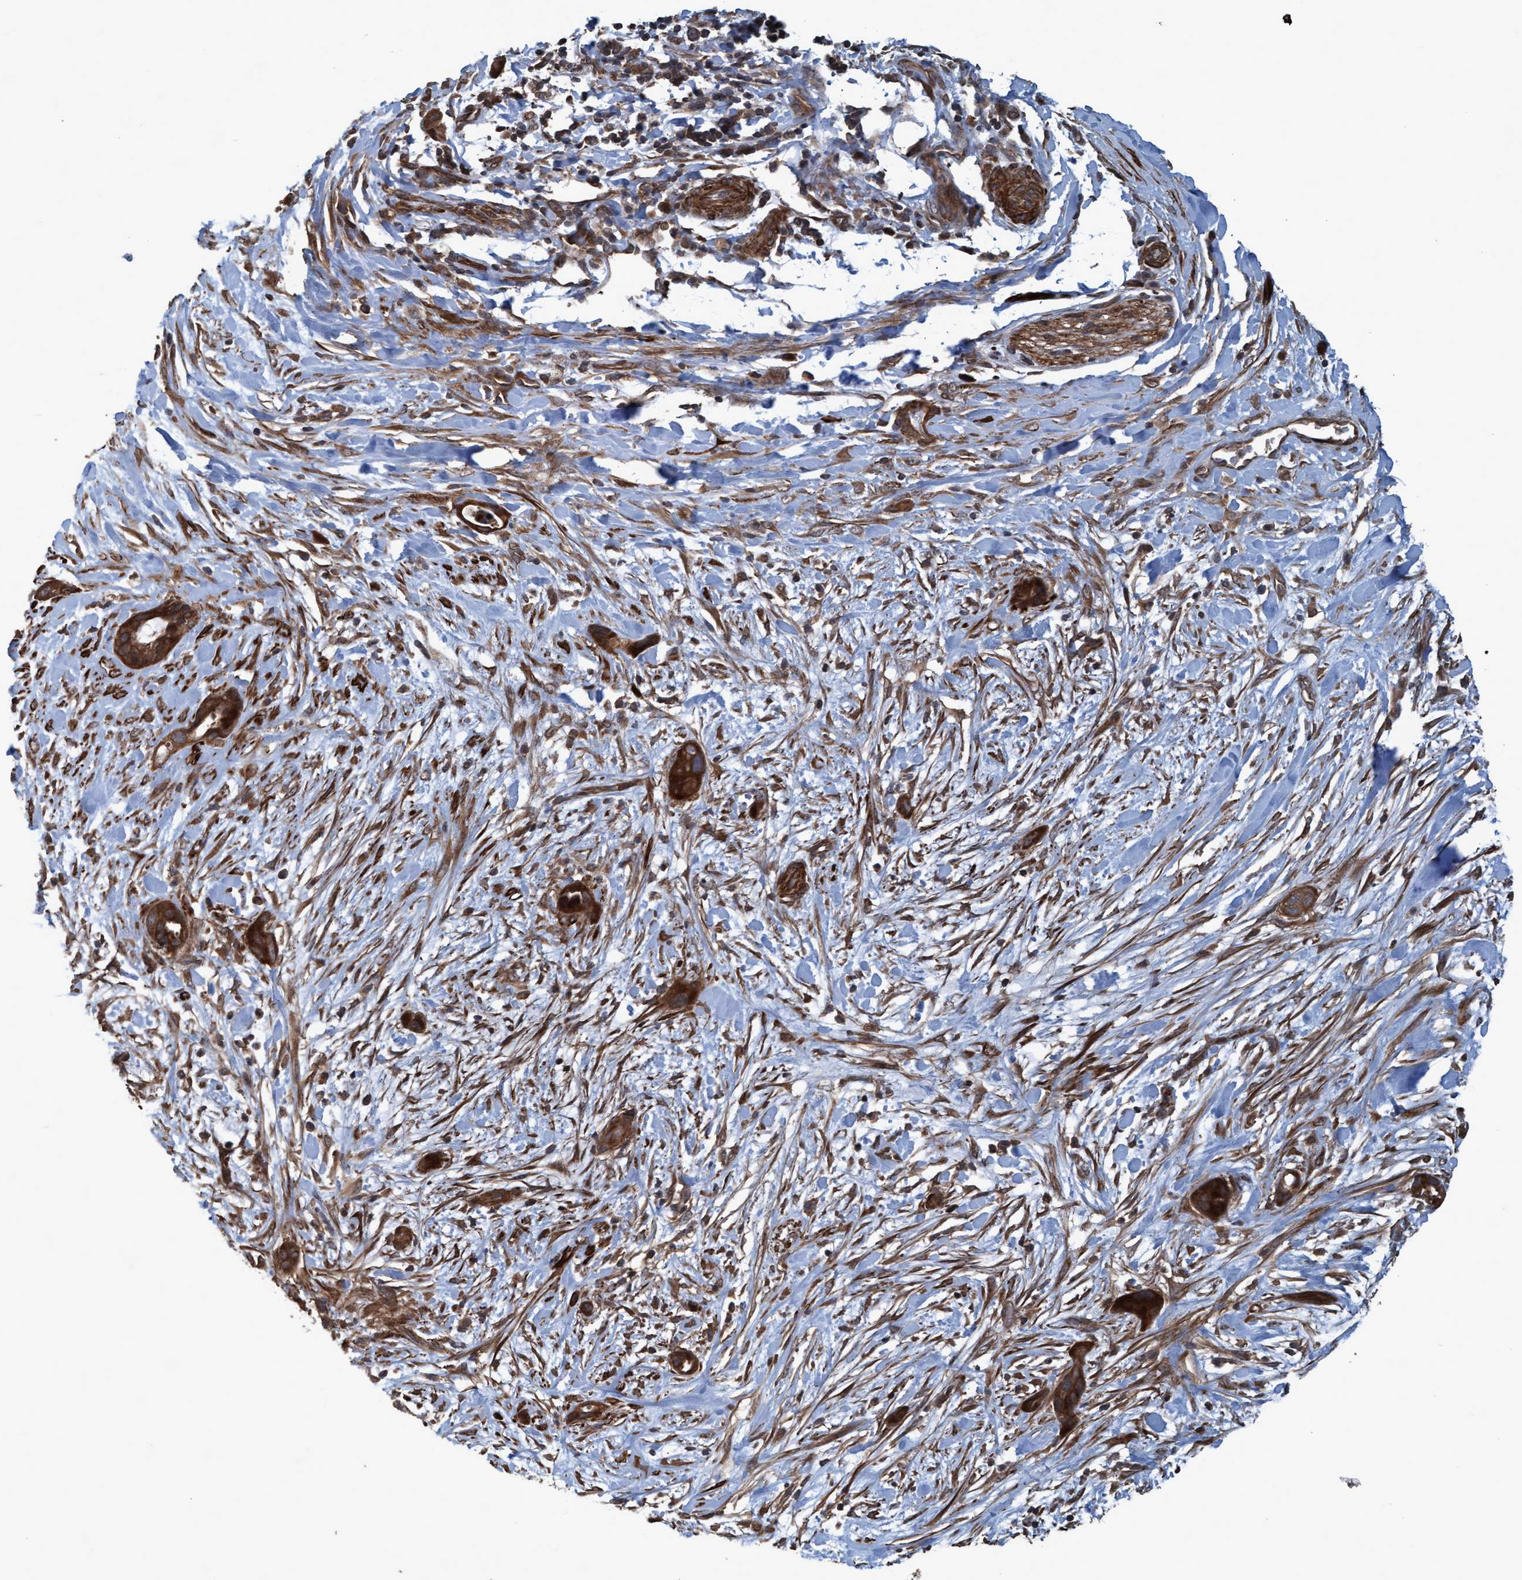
{"staining": {"intensity": "strong", "quantity": ">75%", "location": "cytoplasmic/membranous"}, "tissue": "pancreatic cancer", "cell_type": "Tumor cells", "image_type": "cancer", "snomed": [{"axis": "morphology", "description": "Adenocarcinoma, NOS"}, {"axis": "topography", "description": "Pancreas"}], "caption": "Tumor cells demonstrate strong cytoplasmic/membranous positivity in about >75% of cells in adenocarcinoma (pancreatic).", "gene": "GGT6", "patient": {"sex": "male", "age": 59}}